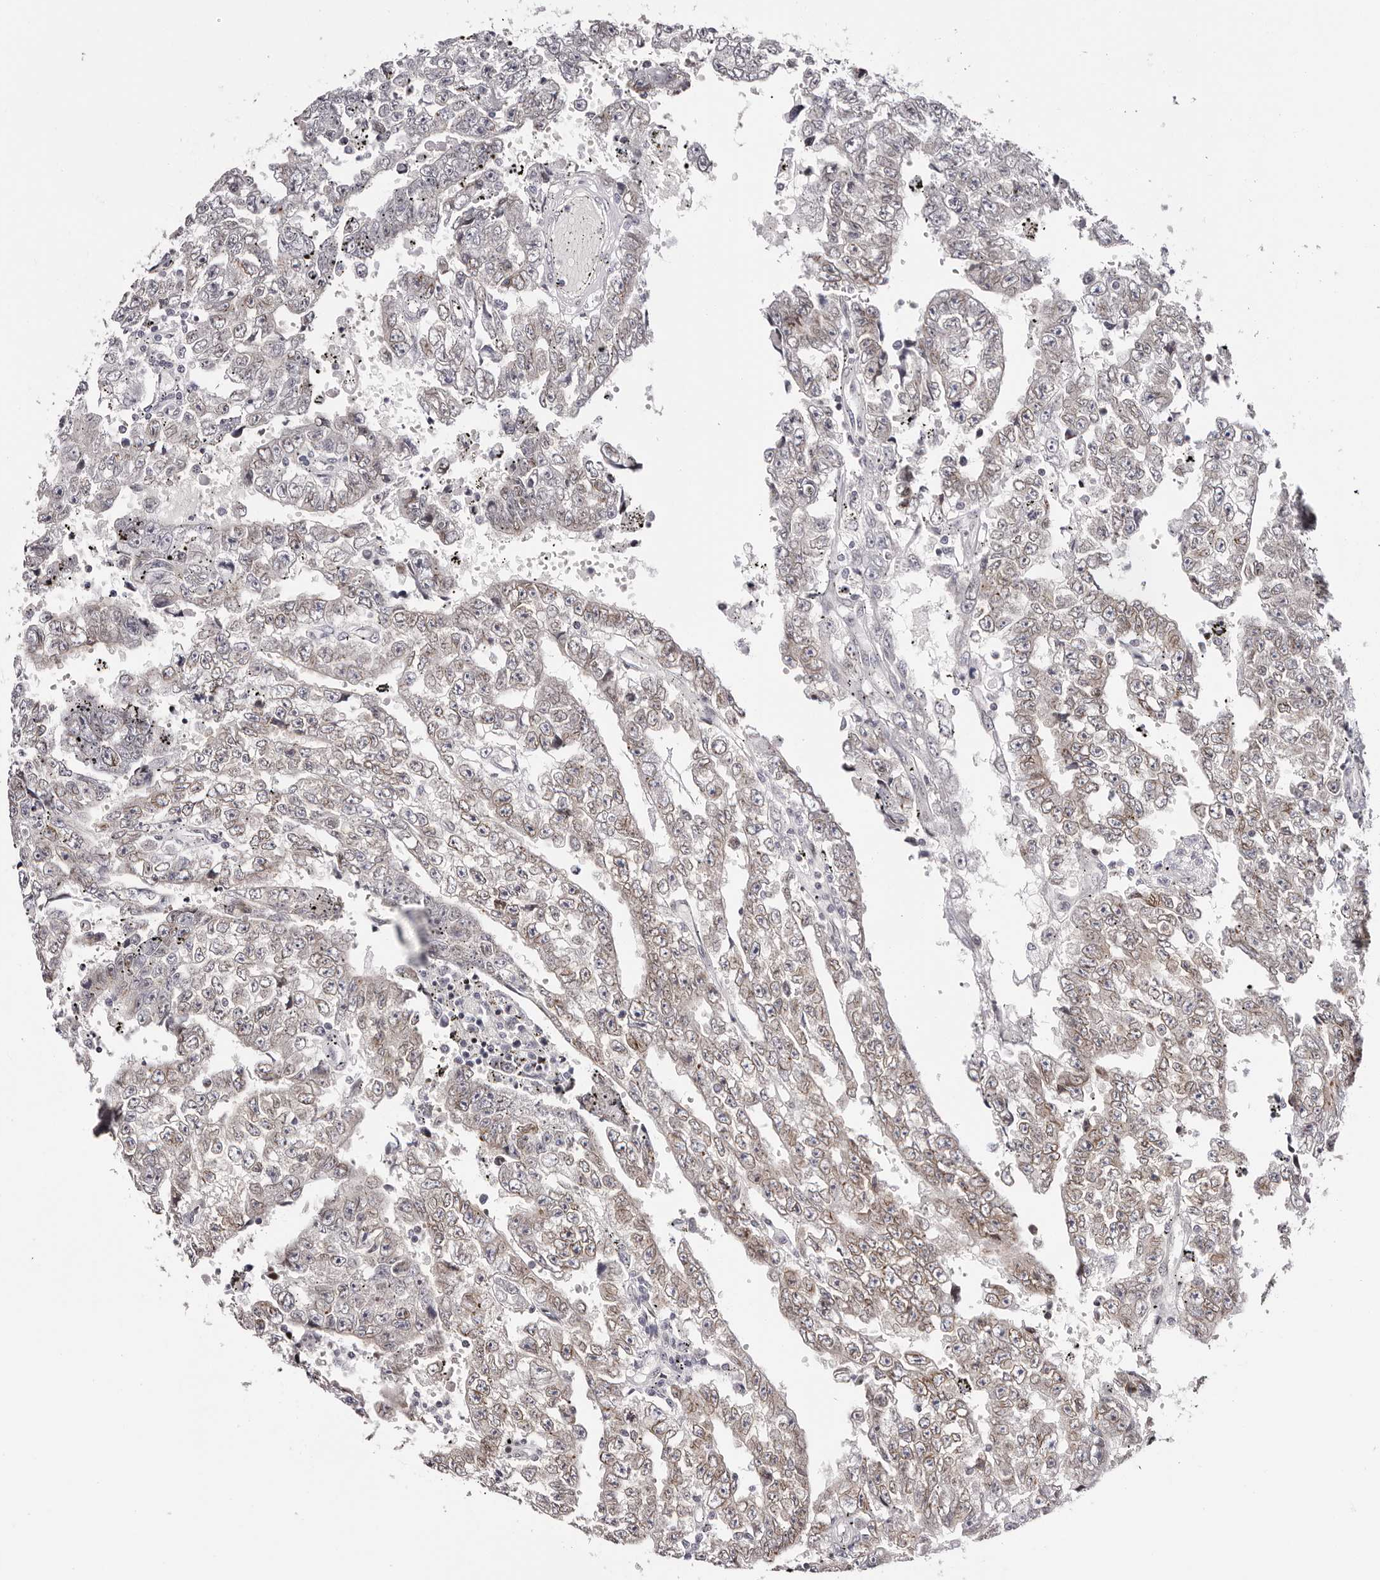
{"staining": {"intensity": "weak", "quantity": "25%-75%", "location": "cytoplasmic/membranous,nuclear"}, "tissue": "testis cancer", "cell_type": "Tumor cells", "image_type": "cancer", "snomed": [{"axis": "morphology", "description": "Carcinoma, Embryonal, NOS"}, {"axis": "topography", "description": "Testis"}], "caption": "This micrograph shows immunohistochemistry (IHC) staining of human testis embryonal carcinoma, with low weak cytoplasmic/membranous and nuclear positivity in approximately 25%-75% of tumor cells.", "gene": "NUP153", "patient": {"sex": "male", "age": 25}}